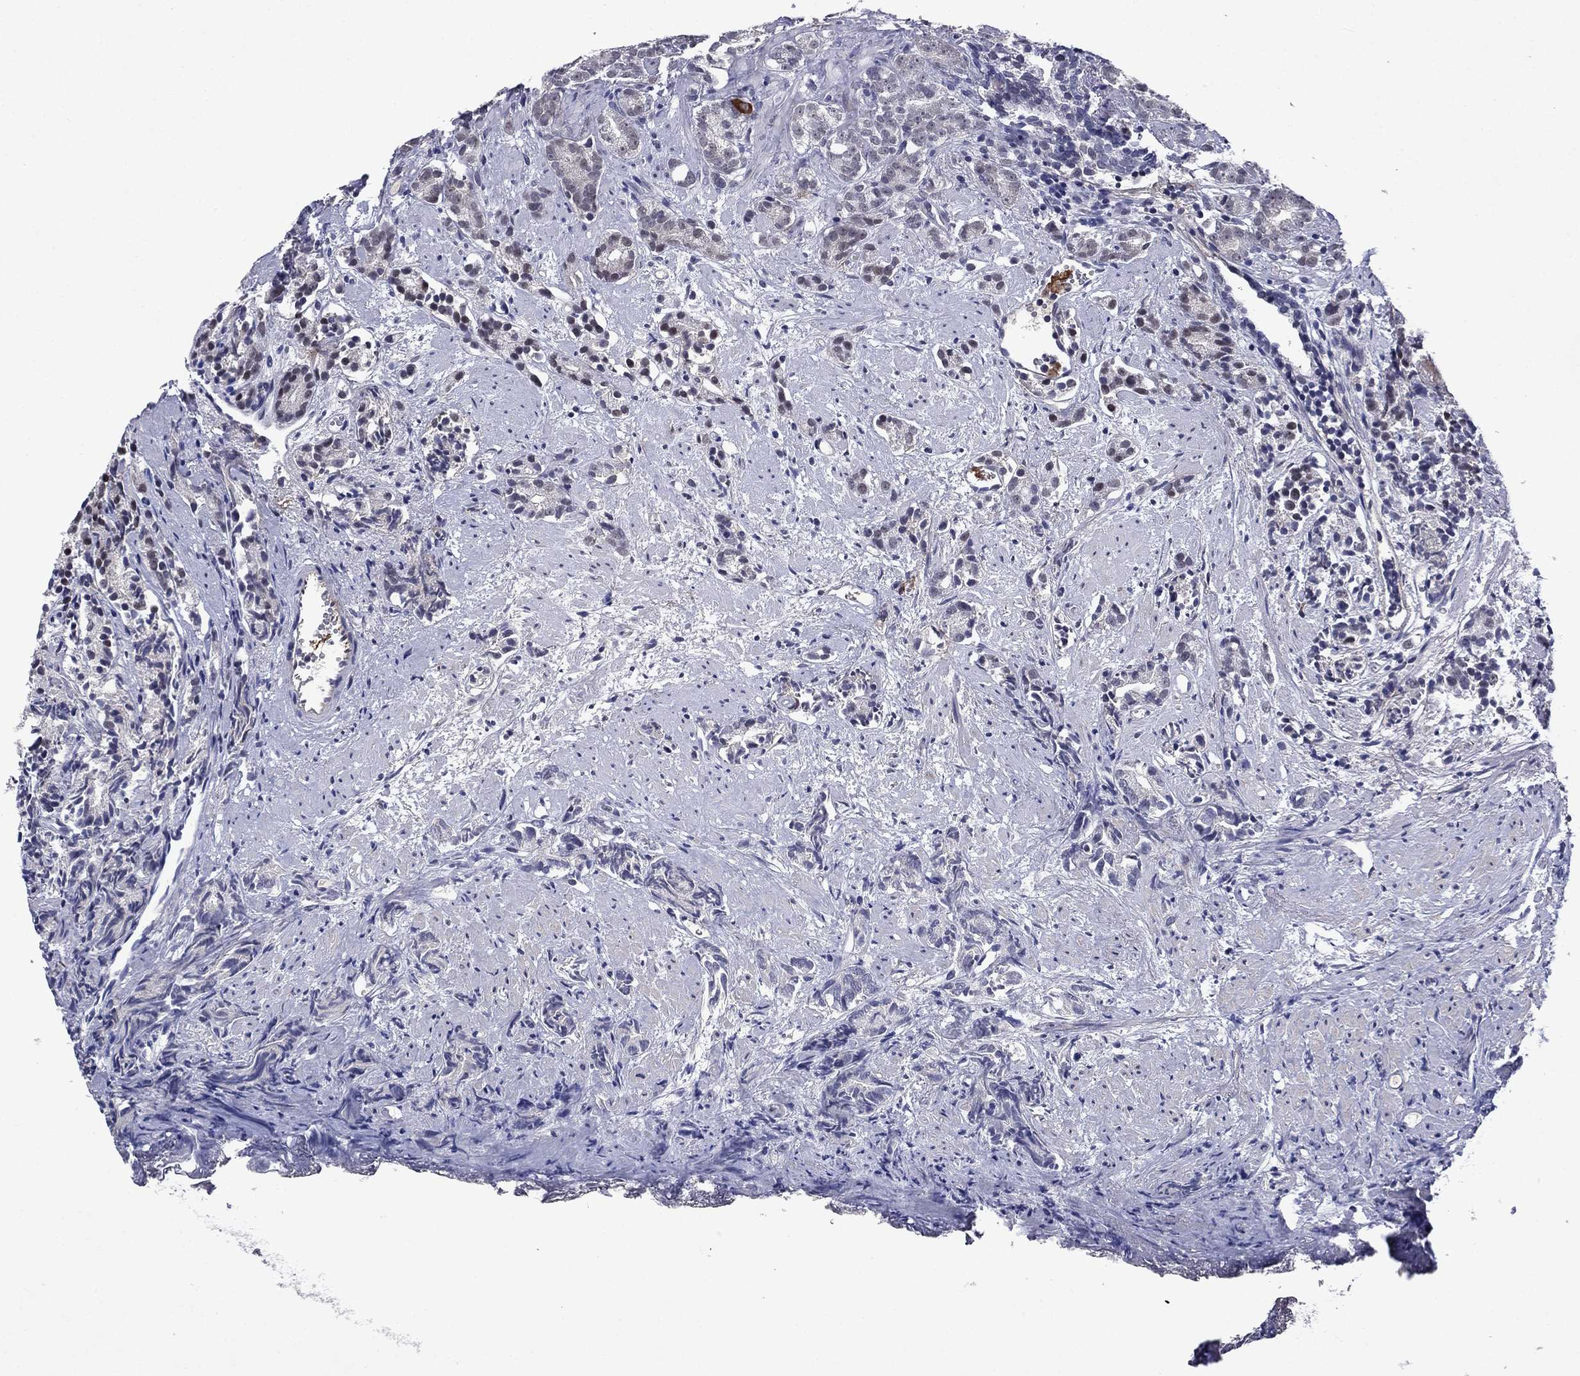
{"staining": {"intensity": "negative", "quantity": "none", "location": "none"}, "tissue": "prostate cancer", "cell_type": "Tumor cells", "image_type": "cancer", "snomed": [{"axis": "morphology", "description": "Adenocarcinoma, High grade"}, {"axis": "topography", "description": "Prostate"}], "caption": "The photomicrograph reveals no significant expression in tumor cells of high-grade adenocarcinoma (prostate).", "gene": "ECM1", "patient": {"sex": "male", "age": 90}}